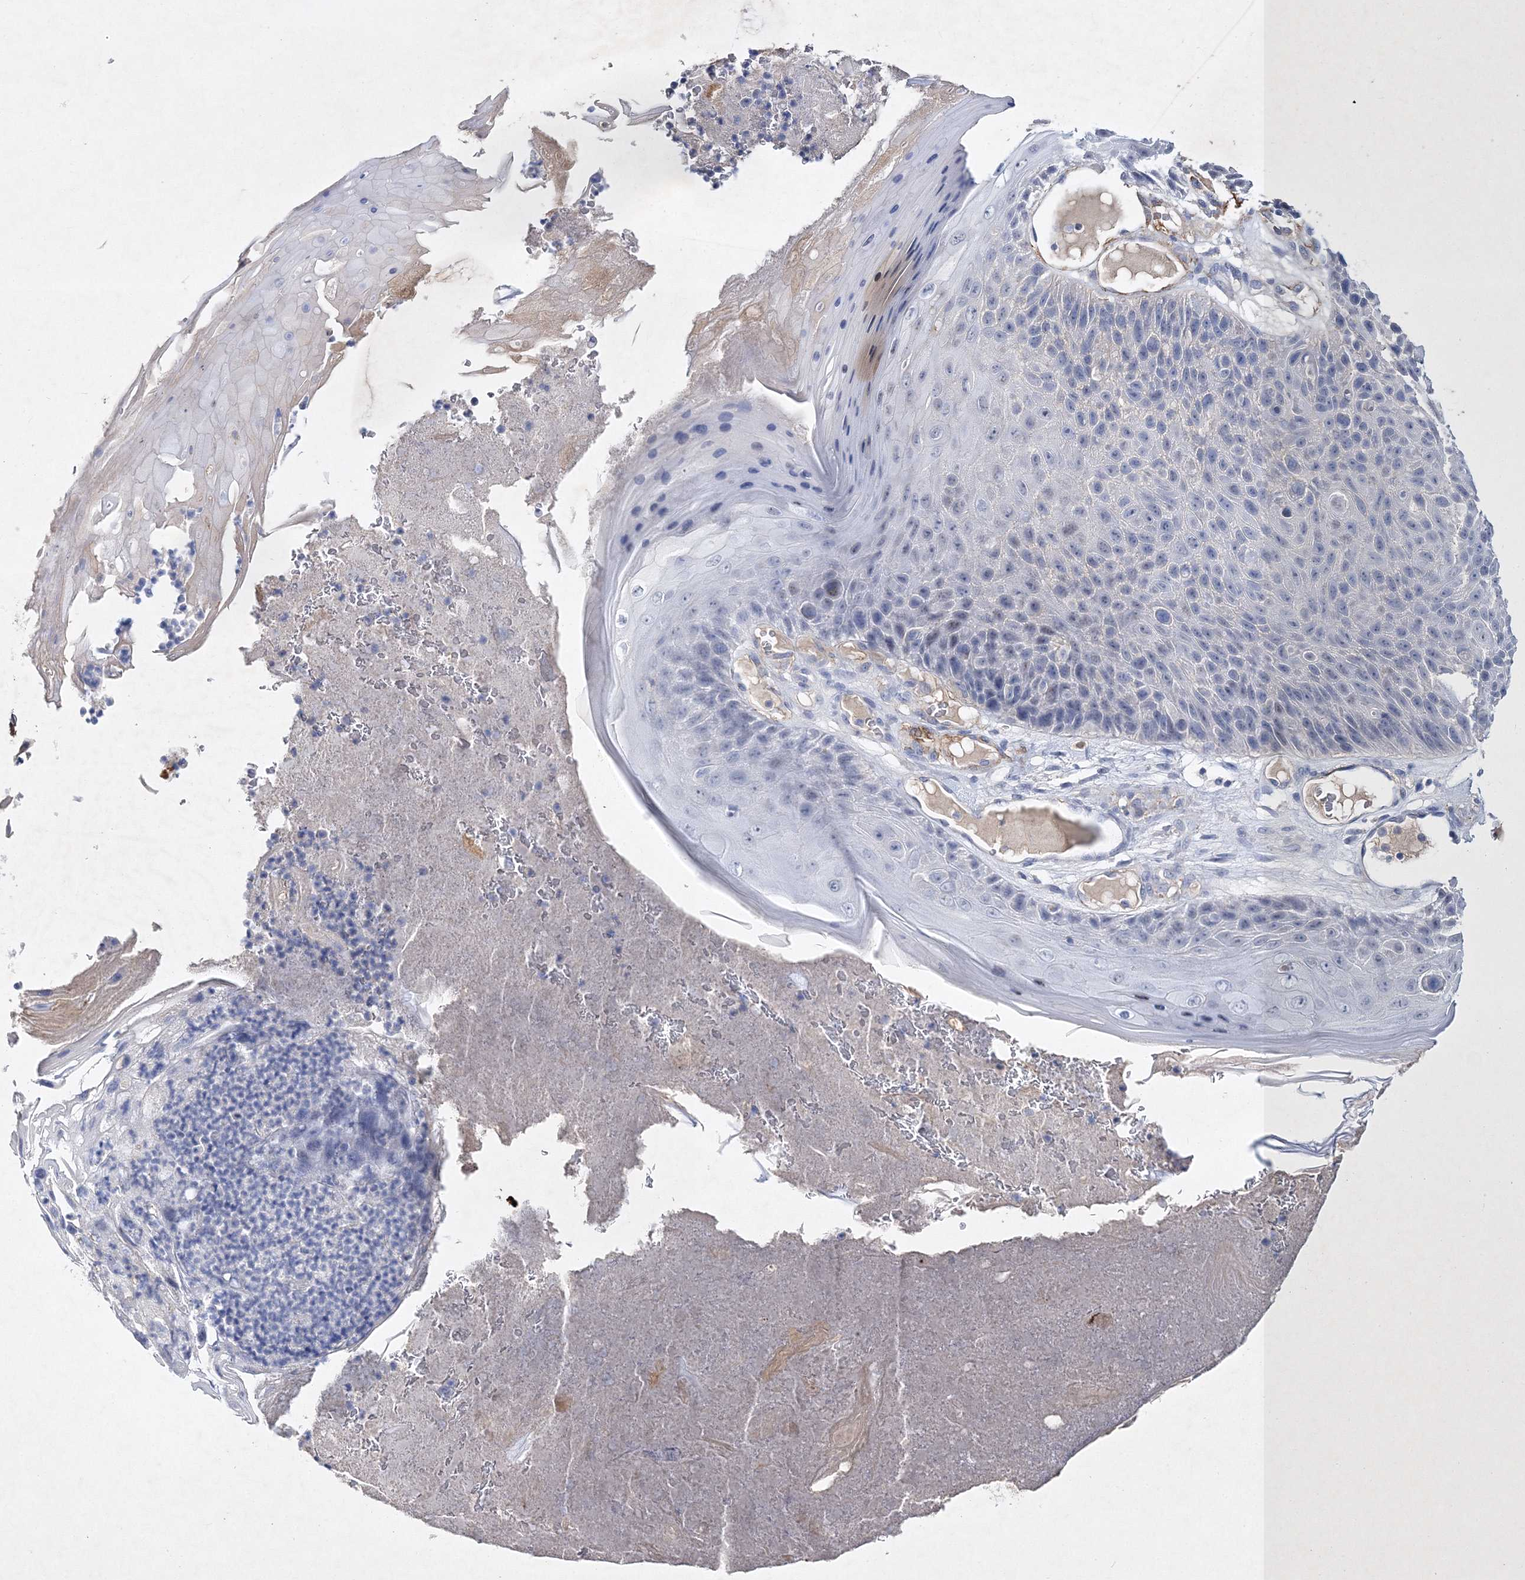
{"staining": {"intensity": "negative", "quantity": "none", "location": "none"}, "tissue": "skin cancer", "cell_type": "Tumor cells", "image_type": "cancer", "snomed": [{"axis": "morphology", "description": "Squamous cell carcinoma, NOS"}, {"axis": "topography", "description": "Skin"}], "caption": "There is no significant staining in tumor cells of skin squamous cell carcinoma.", "gene": "RTN2", "patient": {"sex": "female", "age": 88}}